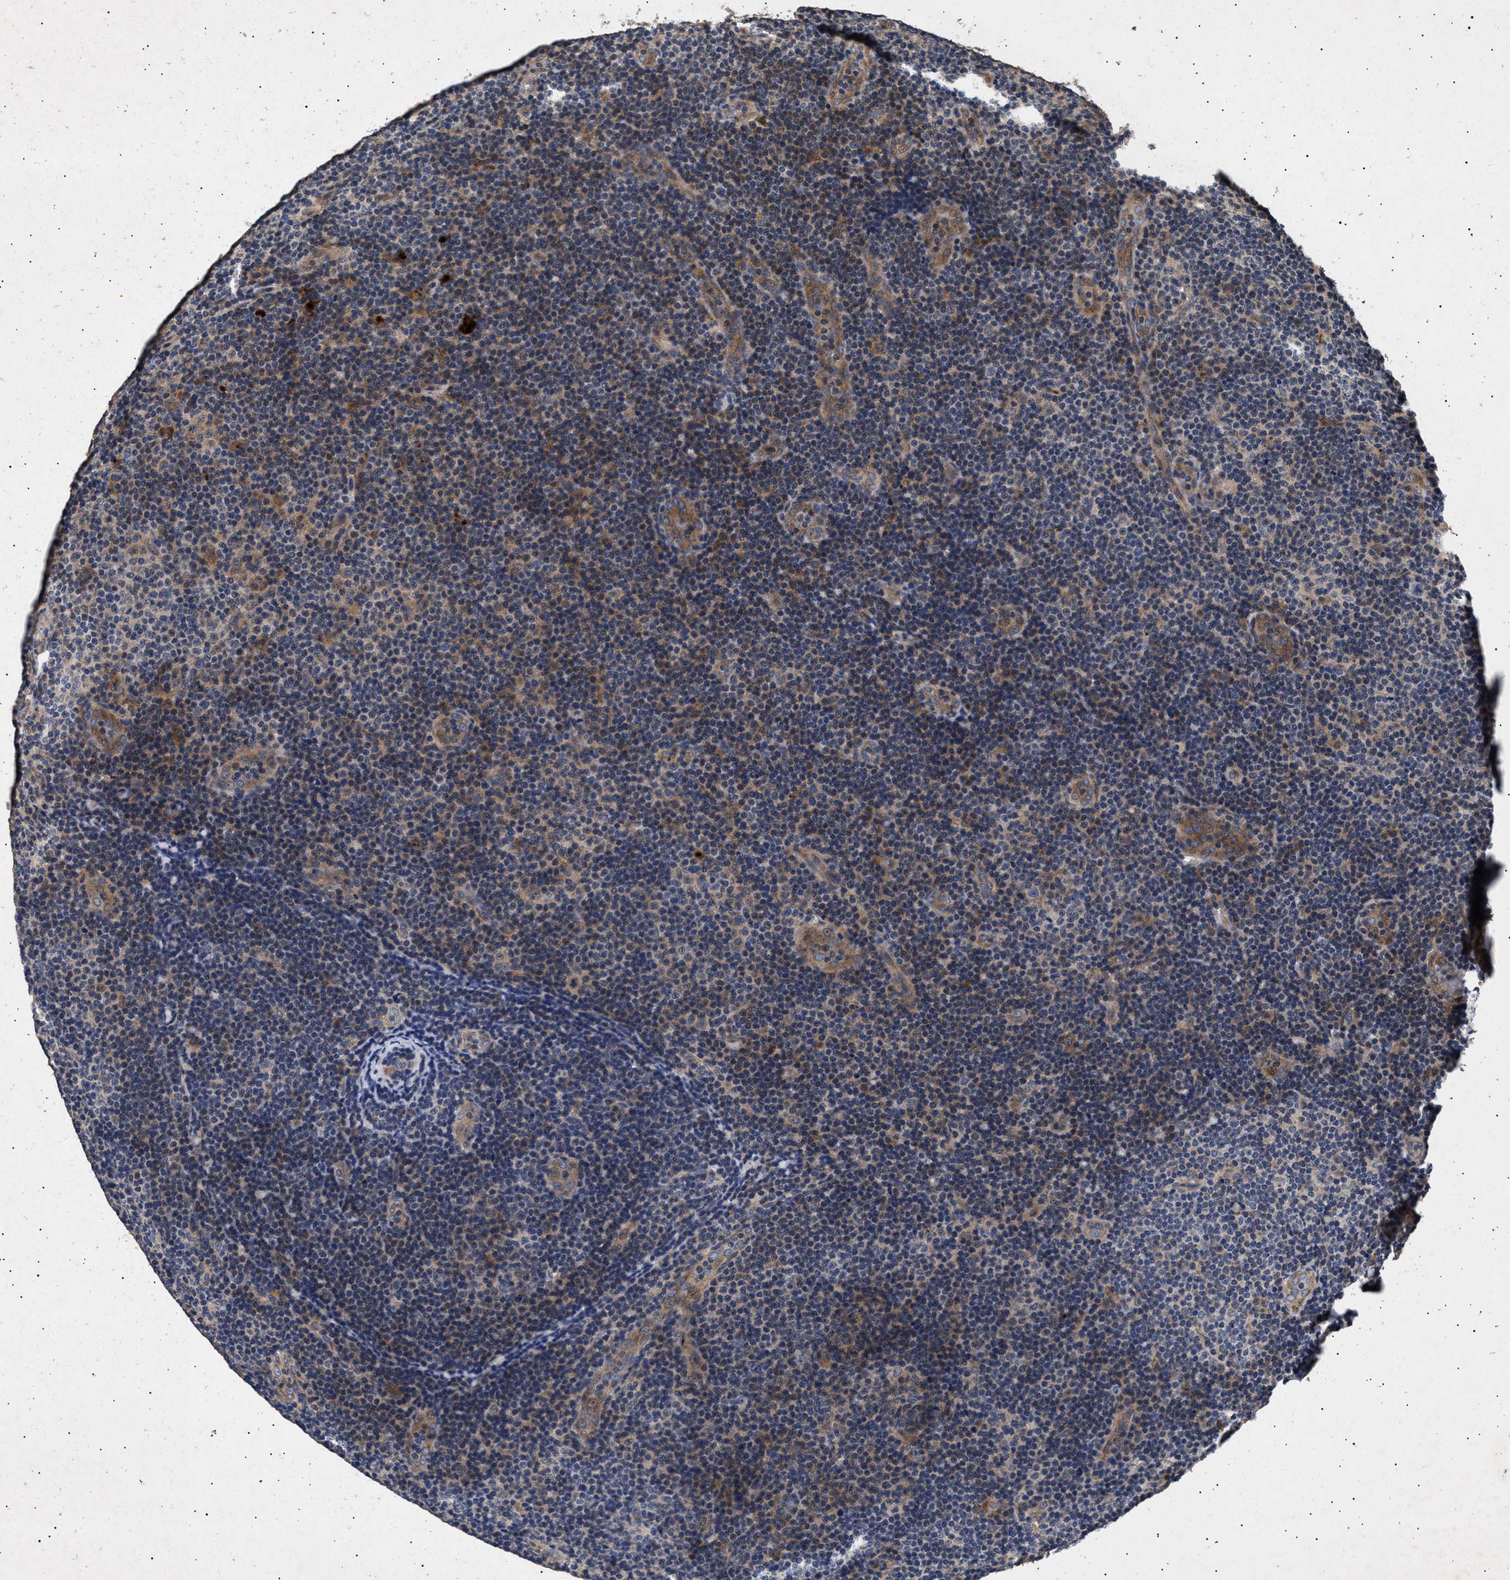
{"staining": {"intensity": "weak", "quantity": "25%-75%", "location": "cytoplasmic/membranous"}, "tissue": "lymphoma", "cell_type": "Tumor cells", "image_type": "cancer", "snomed": [{"axis": "morphology", "description": "Hodgkin's disease, NOS"}, {"axis": "topography", "description": "Lymph node"}], "caption": "Immunohistochemical staining of Hodgkin's disease exhibits weak cytoplasmic/membranous protein expression in approximately 25%-75% of tumor cells.", "gene": "ITGB5", "patient": {"sex": "female", "age": 57}}